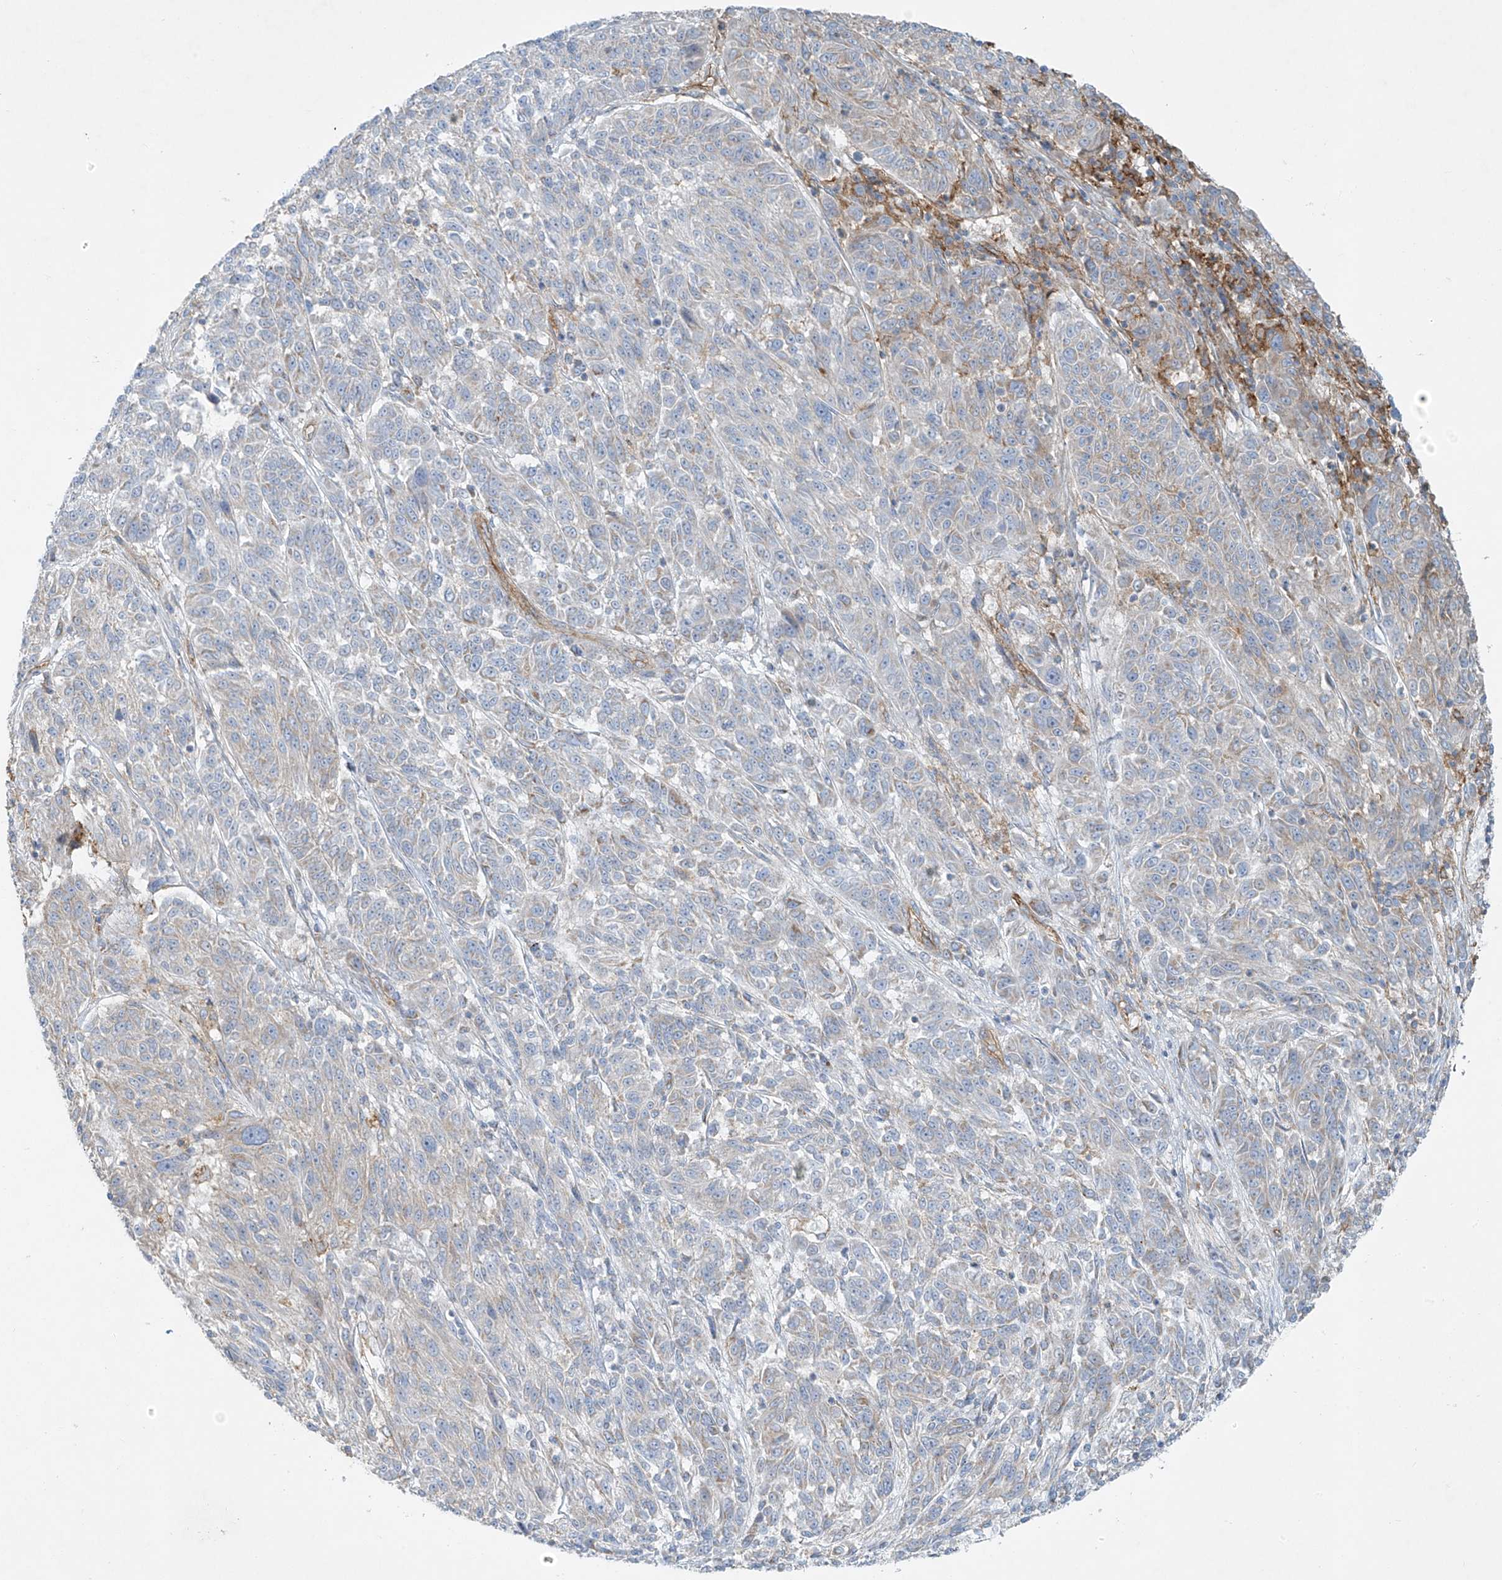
{"staining": {"intensity": "negative", "quantity": "none", "location": "none"}, "tissue": "melanoma", "cell_type": "Tumor cells", "image_type": "cancer", "snomed": [{"axis": "morphology", "description": "Malignant melanoma, NOS"}, {"axis": "topography", "description": "Skin"}], "caption": "Malignant melanoma stained for a protein using immunohistochemistry (IHC) exhibits no expression tumor cells.", "gene": "VAMP5", "patient": {"sex": "male", "age": 53}}